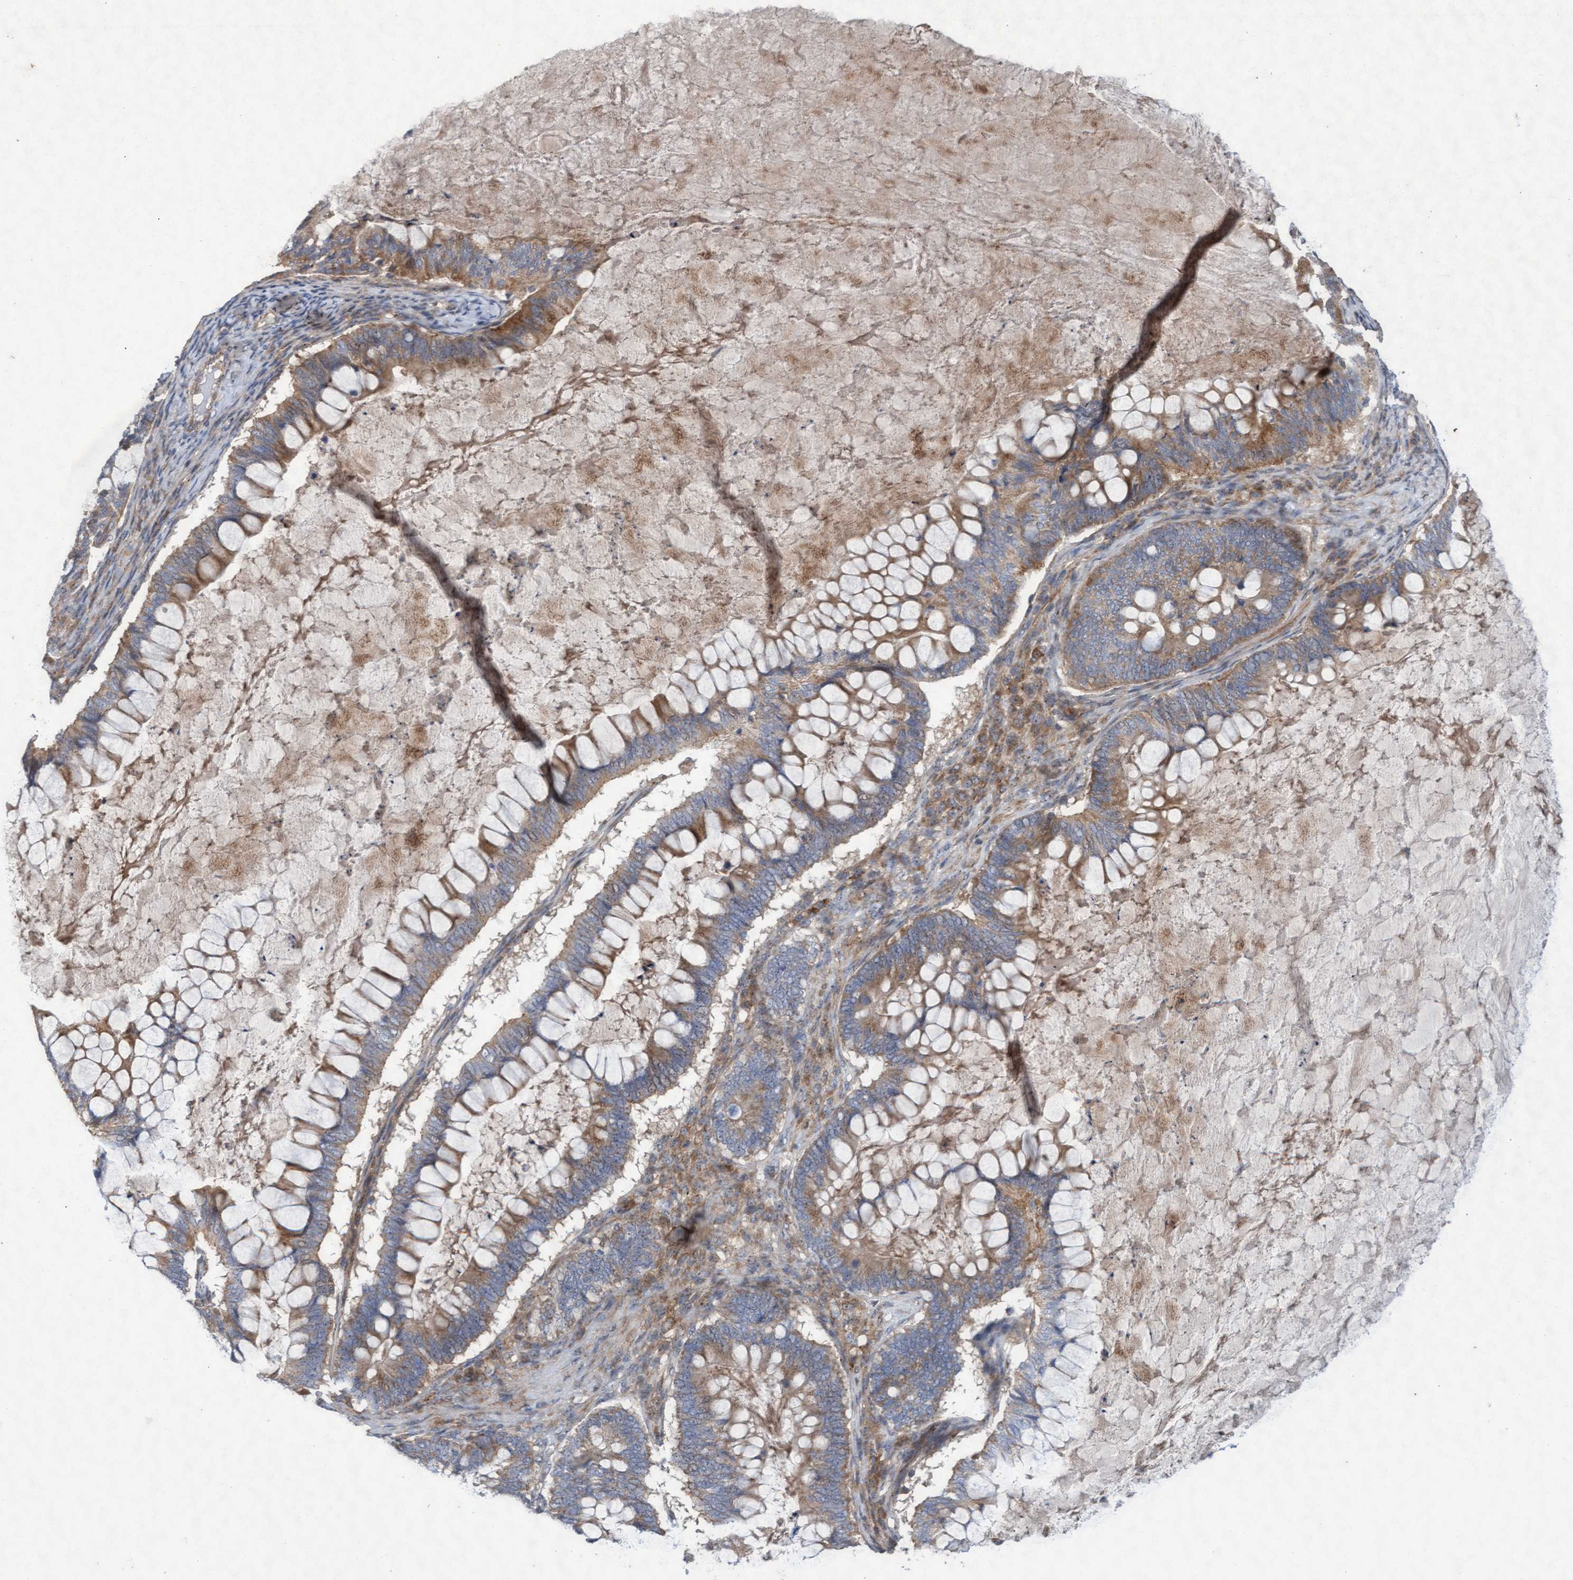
{"staining": {"intensity": "moderate", "quantity": ">75%", "location": "cytoplasmic/membranous"}, "tissue": "ovarian cancer", "cell_type": "Tumor cells", "image_type": "cancer", "snomed": [{"axis": "morphology", "description": "Cystadenocarcinoma, mucinous, NOS"}, {"axis": "topography", "description": "Ovary"}], "caption": "About >75% of tumor cells in human mucinous cystadenocarcinoma (ovarian) reveal moderate cytoplasmic/membranous protein staining as visualized by brown immunohistochemical staining.", "gene": "ABCF2", "patient": {"sex": "female", "age": 61}}